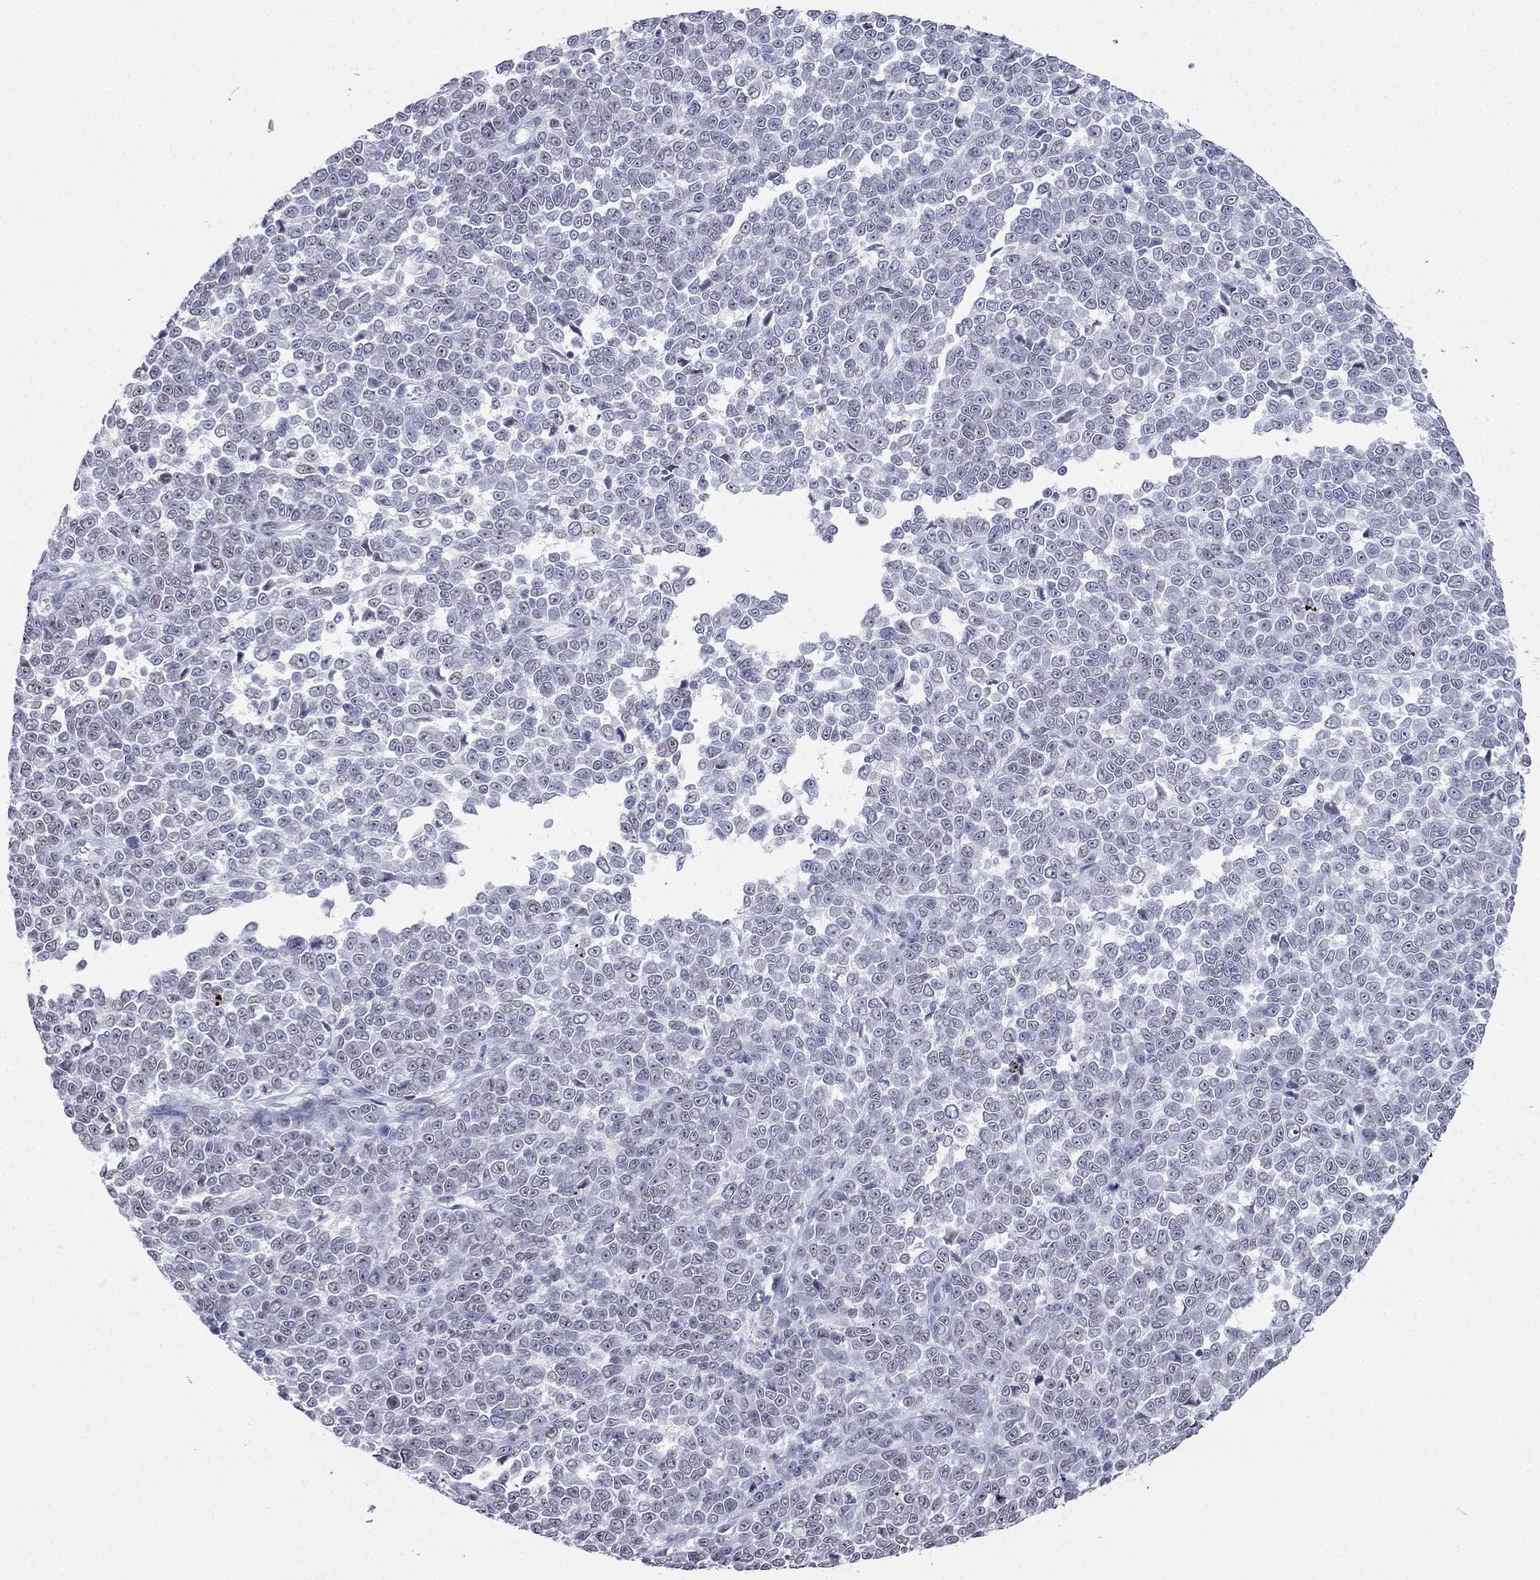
{"staining": {"intensity": "weak", "quantity": "<25%", "location": "nuclear"}, "tissue": "melanoma", "cell_type": "Tumor cells", "image_type": "cancer", "snomed": [{"axis": "morphology", "description": "Malignant melanoma, NOS"}, {"axis": "topography", "description": "Skin"}], "caption": "This is an immunohistochemistry histopathology image of human malignant melanoma. There is no staining in tumor cells.", "gene": "PPM1G", "patient": {"sex": "female", "age": 95}}